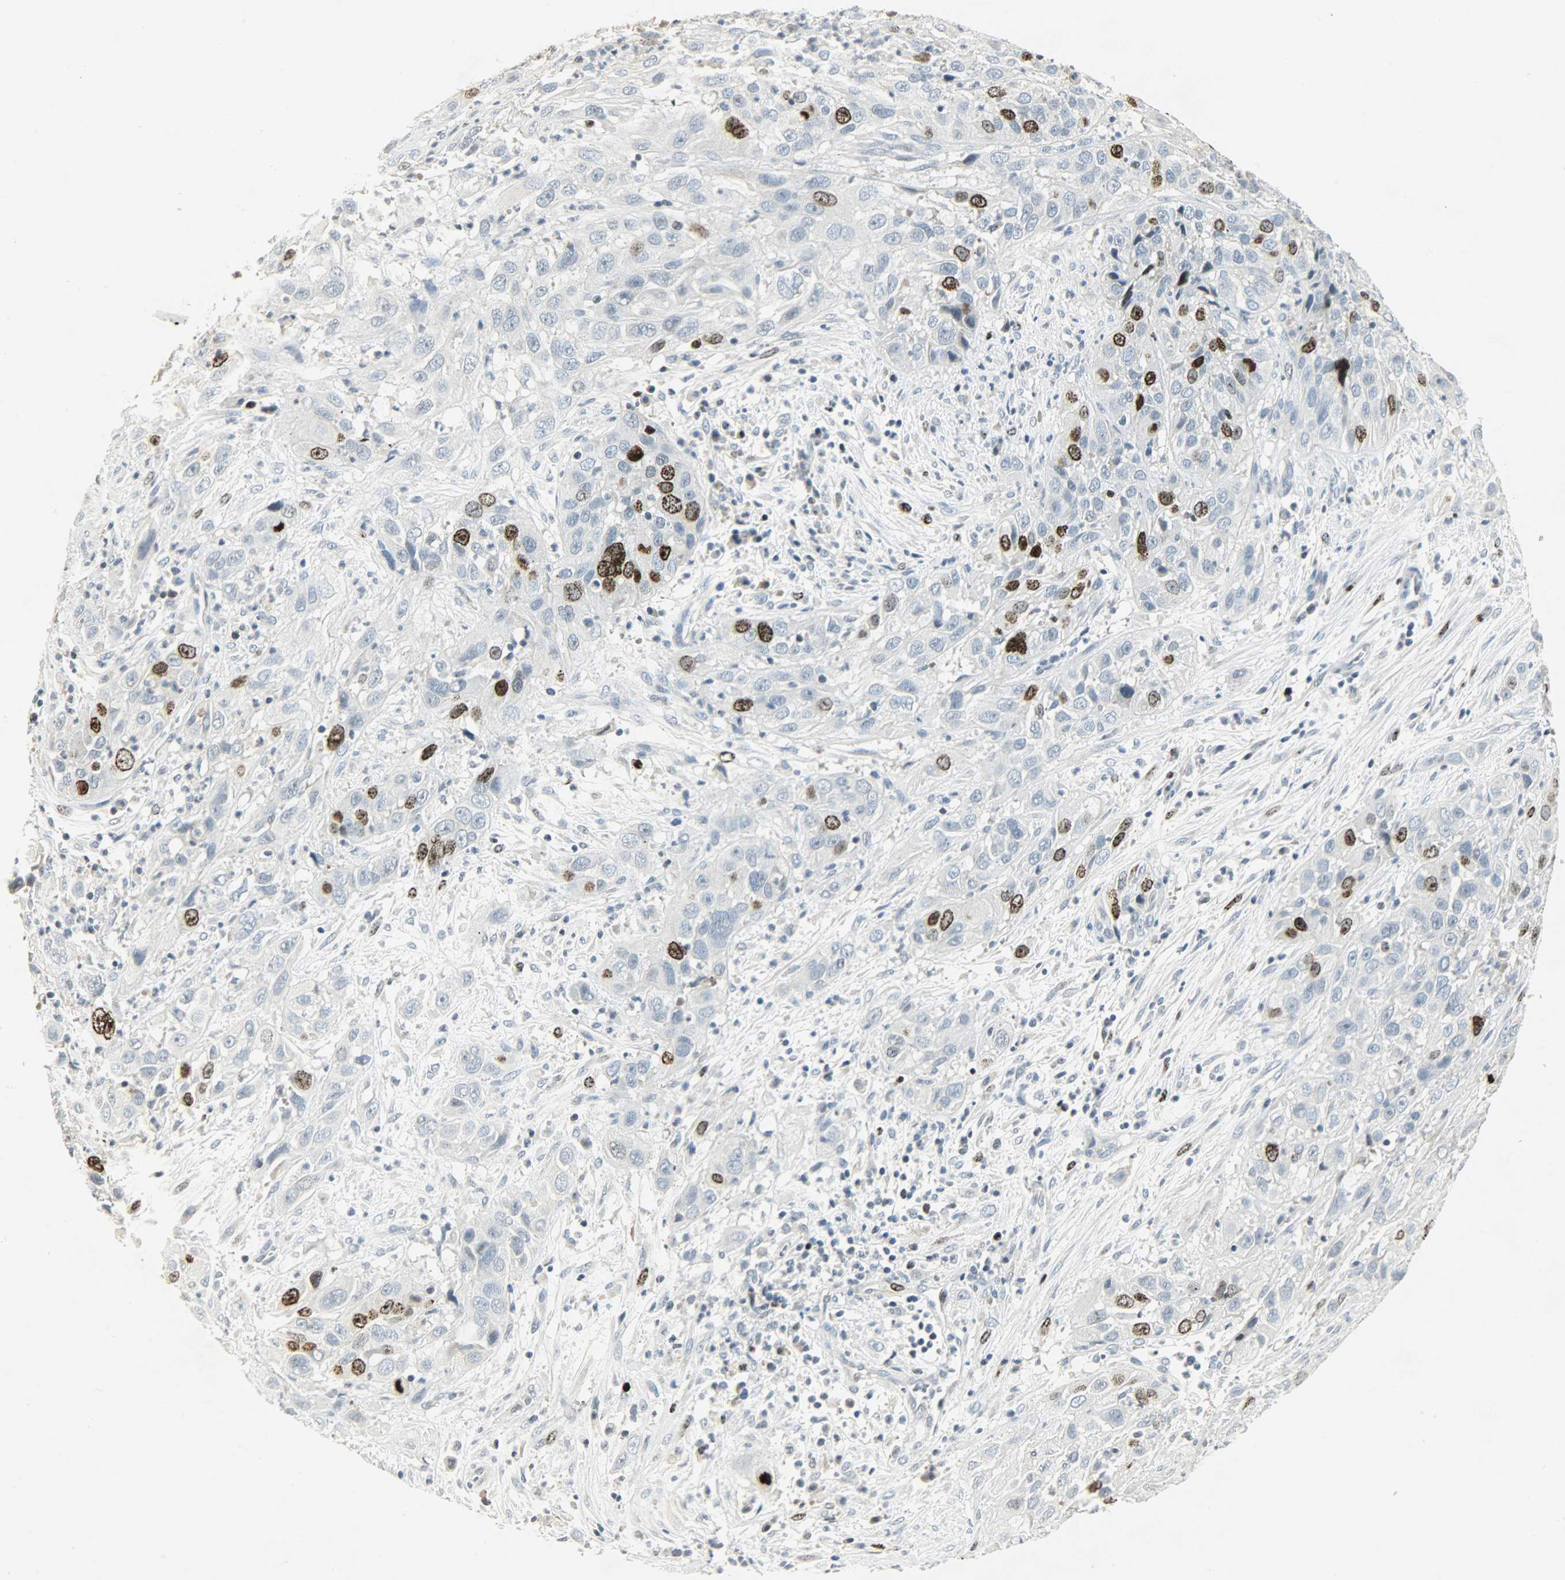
{"staining": {"intensity": "strong", "quantity": "25%-75%", "location": "nuclear"}, "tissue": "cervical cancer", "cell_type": "Tumor cells", "image_type": "cancer", "snomed": [{"axis": "morphology", "description": "Squamous cell carcinoma, NOS"}, {"axis": "topography", "description": "Cervix"}], "caption": "Human squamous cell carcinoma (cervical) stained for a protein (brown) exhibits strong nuclear positive positivity in about 25%-75% of tumor cells.", "gene": "AURKB", "patient": {"sex": "female", "age": 32}}